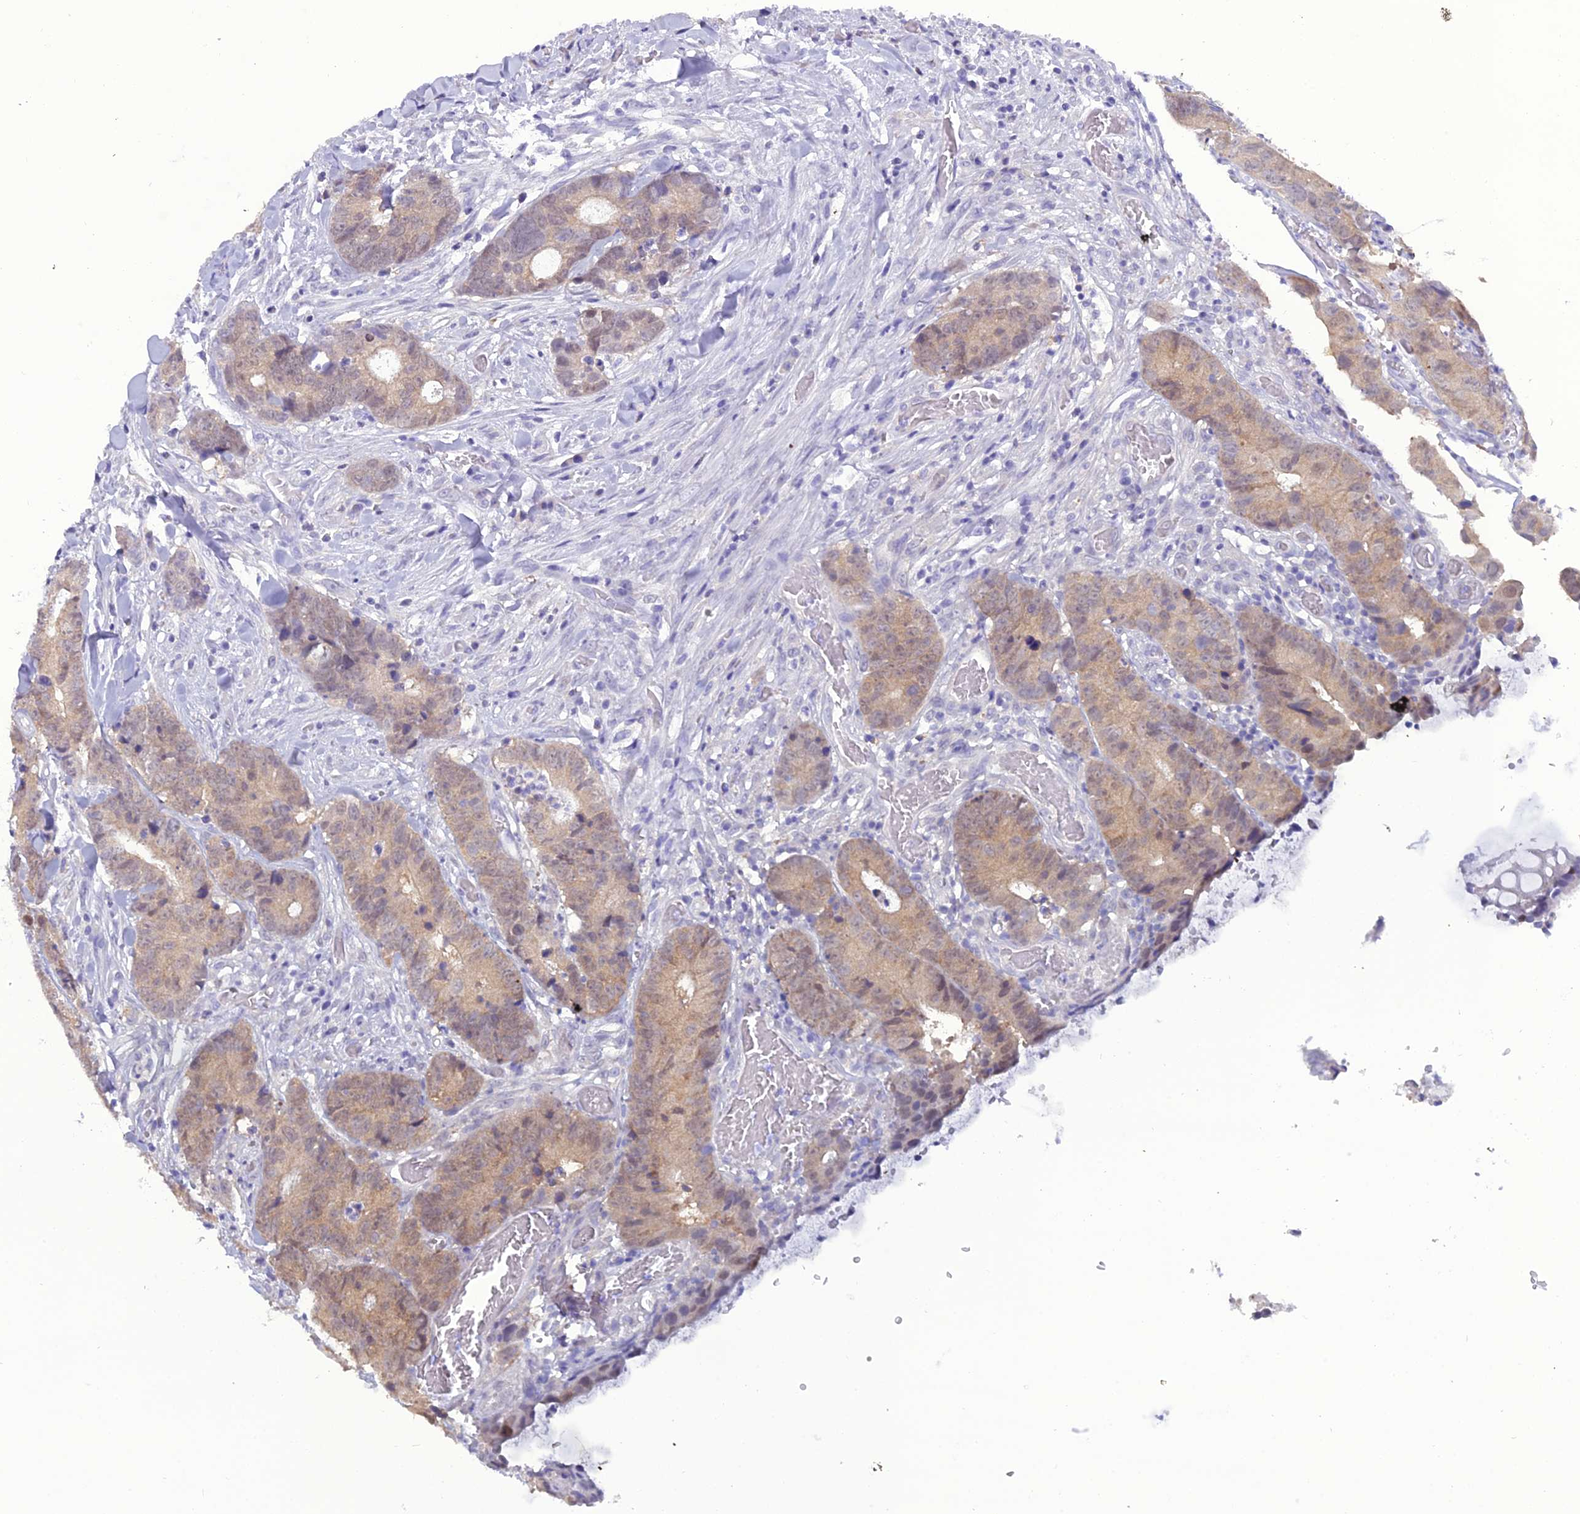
{"staining": {"intensity": "moderate", "quantity": ">75%", "location": "cytoplasmic/membranous"}, "tissue": "colorectal cancer", "cell_type": "Tumor cells", "image_type": "cancer", "snomed": [{"axis": "morphology", "description": "Adenocarcinoma, NOS"}, {"axis": "topography", "description": "Colon"}], "caption": "Colorectal adenocarcinoma was stained to show a protein in brown. There is medium levels of moderate cytoplasmic/membranous expression in approximately >75% of tumor cells. (DAB (3,3'-diaminobenzidine) IHC, brown staining for protein, blue staining for nuclei).", "gene": "GNPNAT1", "patient": {"sex": "female", "age": 57}}